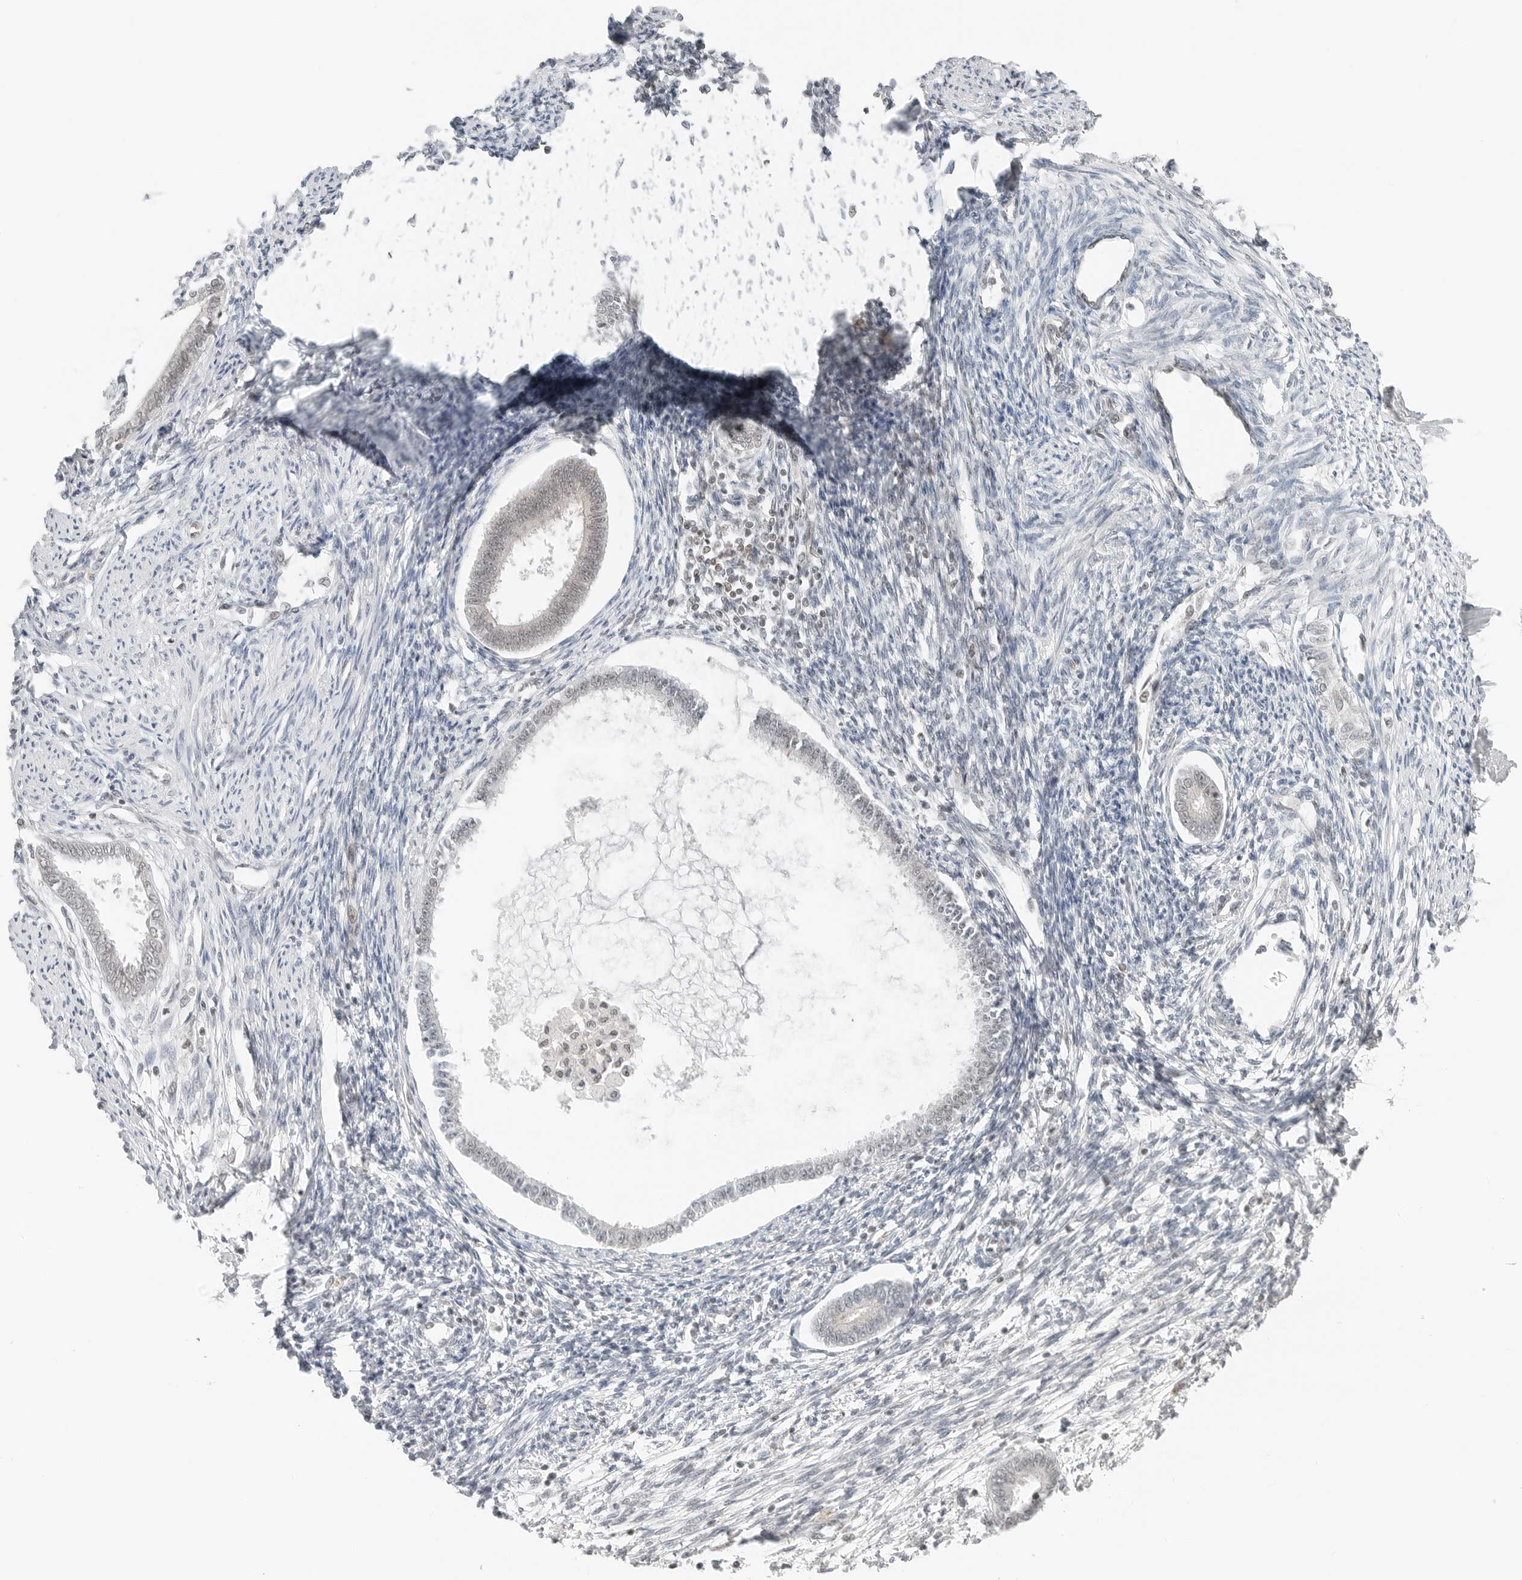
{"staining": {"intensity": "moderate", "quantity": "<25%", "location": "cytoplasmic/membranous,nuclear"}, "tissue": "endometrium", "cell_type": "Cells in endometrial stroma", "image_type": "normal", "snomed": [{"axis": "morphology", "description": "Normal tissue, NOS"}, {"axis": "topography", "description": "Endometrium"}], "caption": "Approximately <25% of cells in endometrial stroma in unremarkable endometrium display moderate cytoplasmic/membranous,nuclear protein positivity as visualized by brown immunohistochemical staining.", "gene": "CRTC2", "patient": {"sex": "female", "age": 56}}